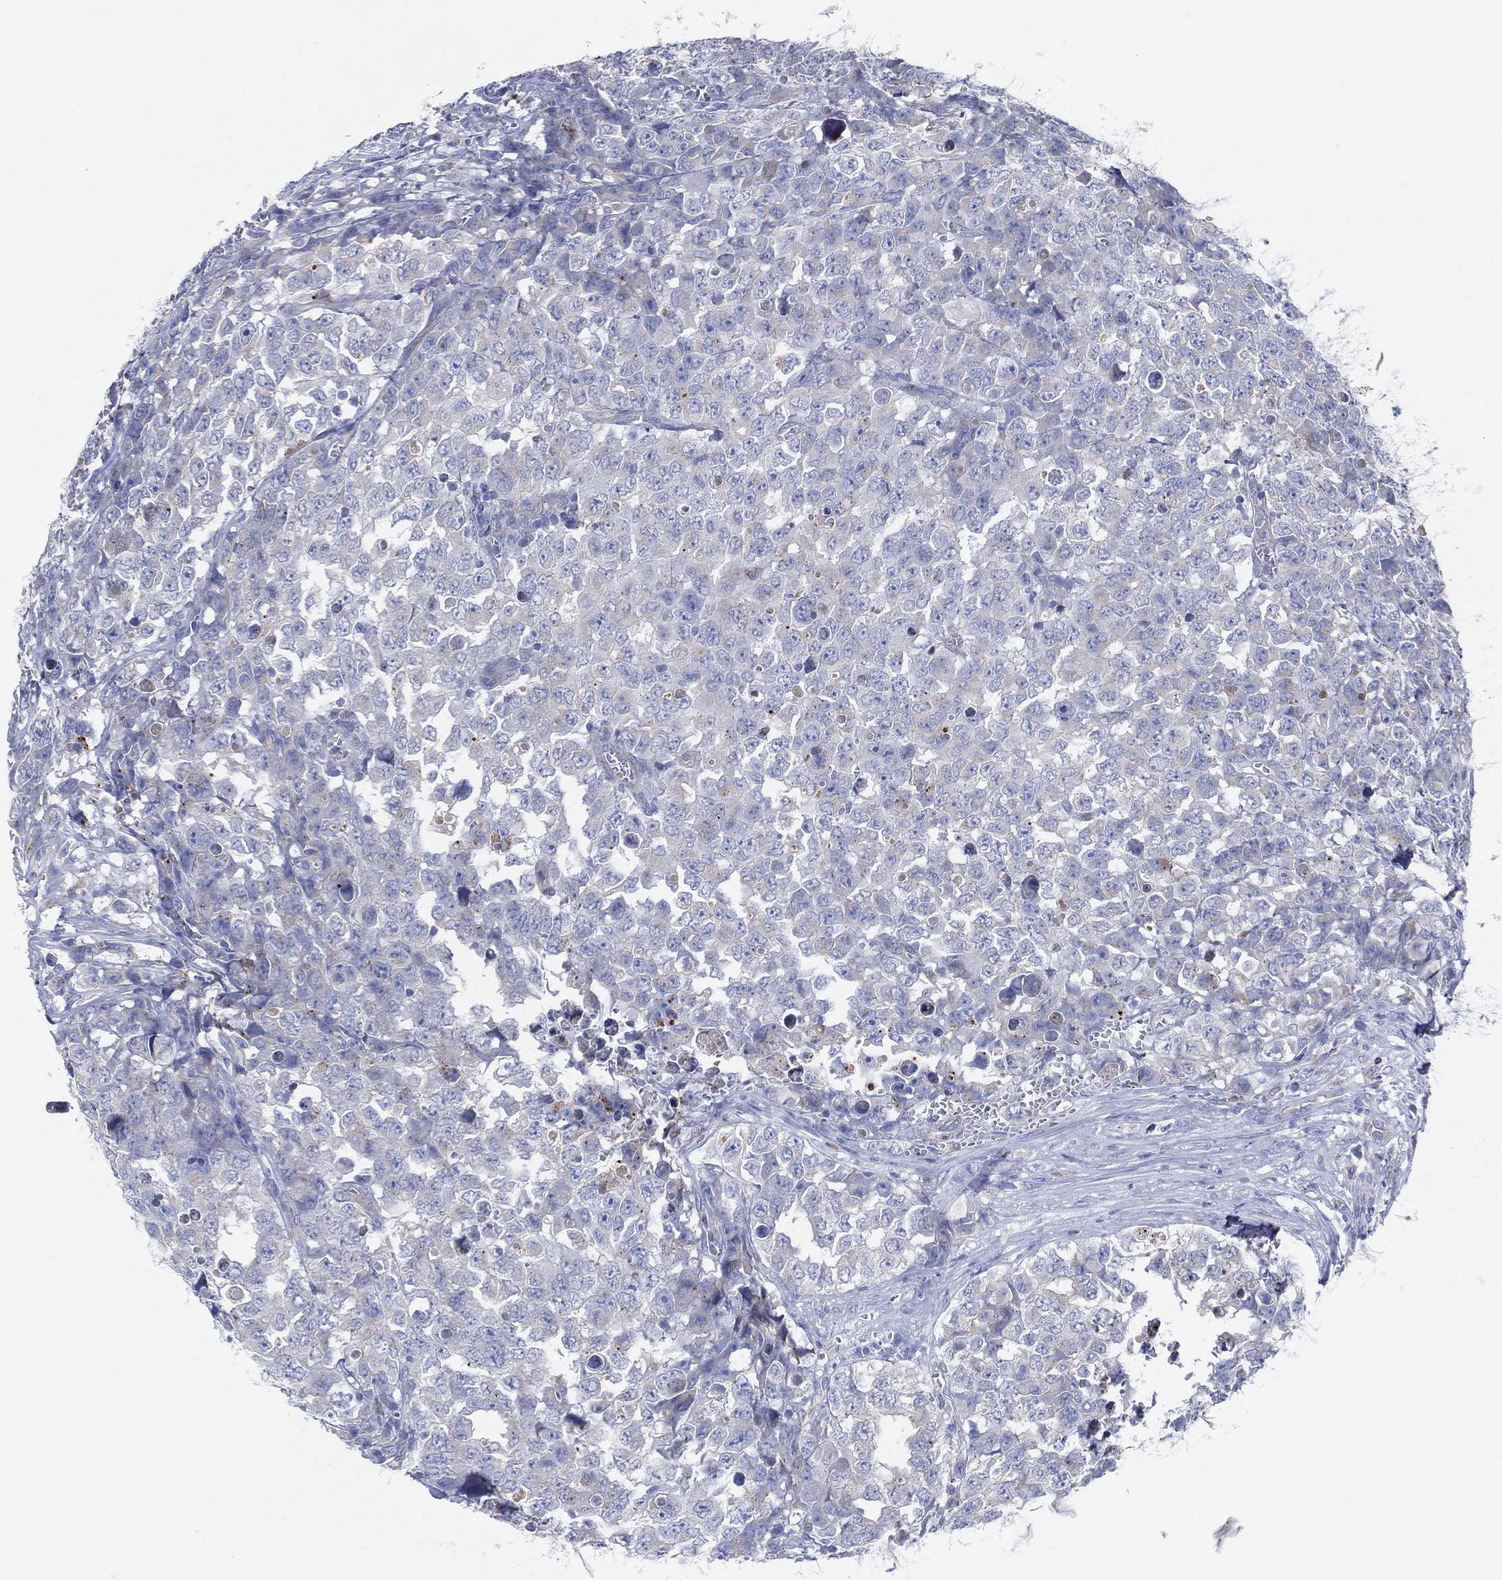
{"staining": {"intensity": "negative", "quantity": "none", "location": "none"}, "tissue": "testis cancer", "cell_type": "Tumor cells", "image_type": "cancer", "snomed": [{"axis": "morphology", "description": "Carcinoma, Embryonal, NOS"}, {"axis": "topography", "description": "Testis"}], "caption": "There is no significant positivity in tumor cells of testis cancer.", "gene": "GALNS", "patient": {"sex": "male", "age": 23}}